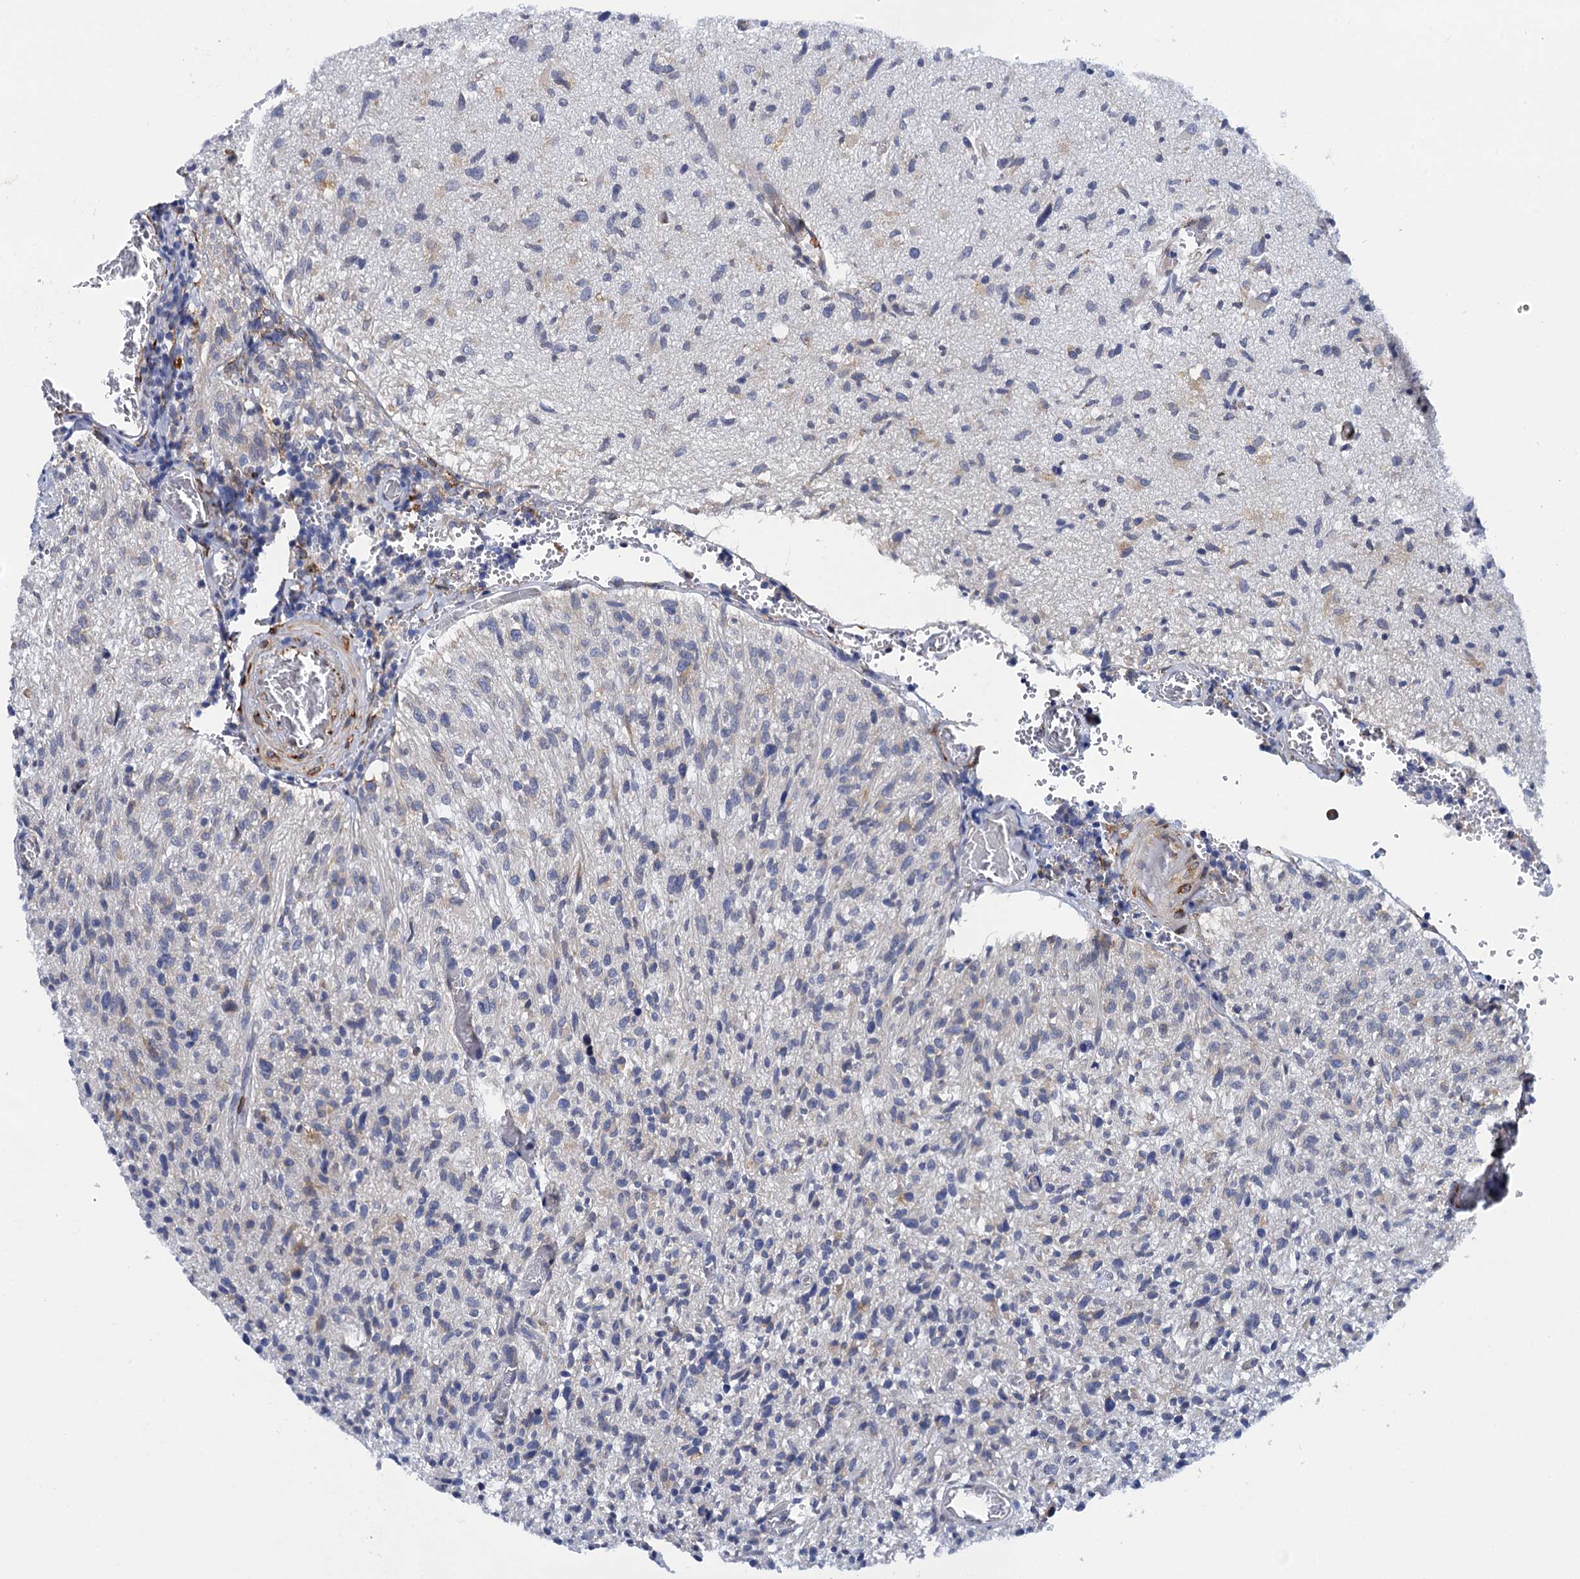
{"staining": {"intensity": "negative", "quantity": "none", "location": "none"}, "tissue": "glioma", "cell_type": "Tumor cells", "image_type": "cancer", "snomed": [{"axis": "morphology", "description": "Glioma, malignant, High grade"}, {"axis": "topography", "description": "Brain"}], "caption": "This micrograph is of malignant glioma (high-grade) stained with immunohistochemistry to label a protein in brown with the nuclei are counter-stained blue. There is no expression in tumor cells.", "gene": "POGLUT3", "patient": {"sex": "female", "age": 57}}